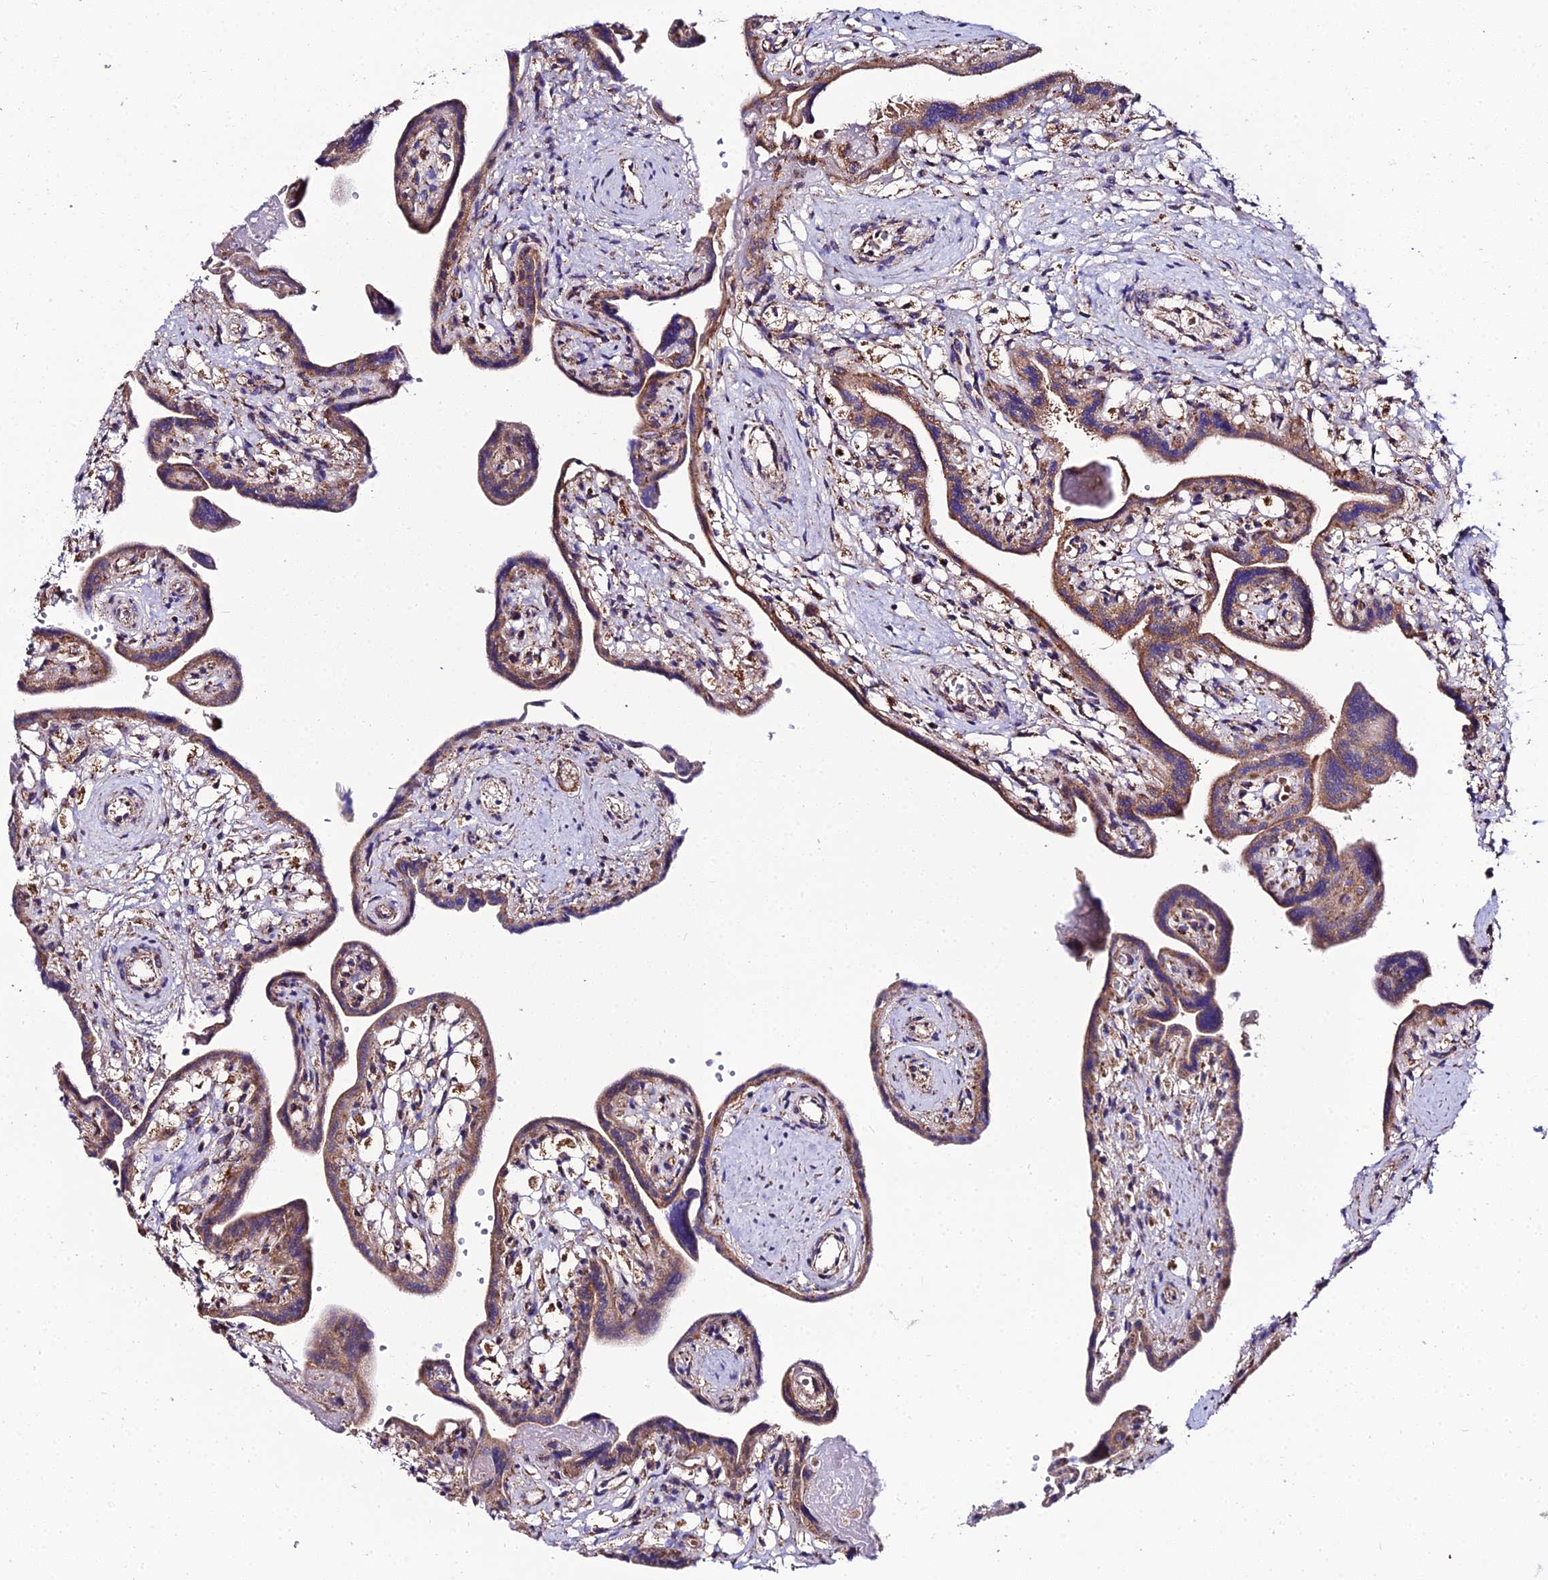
{"staining": {"intensity": "moderate", "quantity": ">75%", "location": "cytoplasmic/membranous"}, "tissue": "placenta", "cell_type": "Trophoblastic cells", "image_type": "normal", "snomed": [{"axis": "morphology", "description": "Normal tissue, NOS"}, {"axis": "topography", "description": "Placenta"}], "caption": "Benign placenta was stained to show a protein in brown. There is medium levels of moderate cytoplasmic/membranous staining in about >75% of trophoblastic cells.", "gene": "PSMD2", "patient": {"sex": "female", "age": 37}}